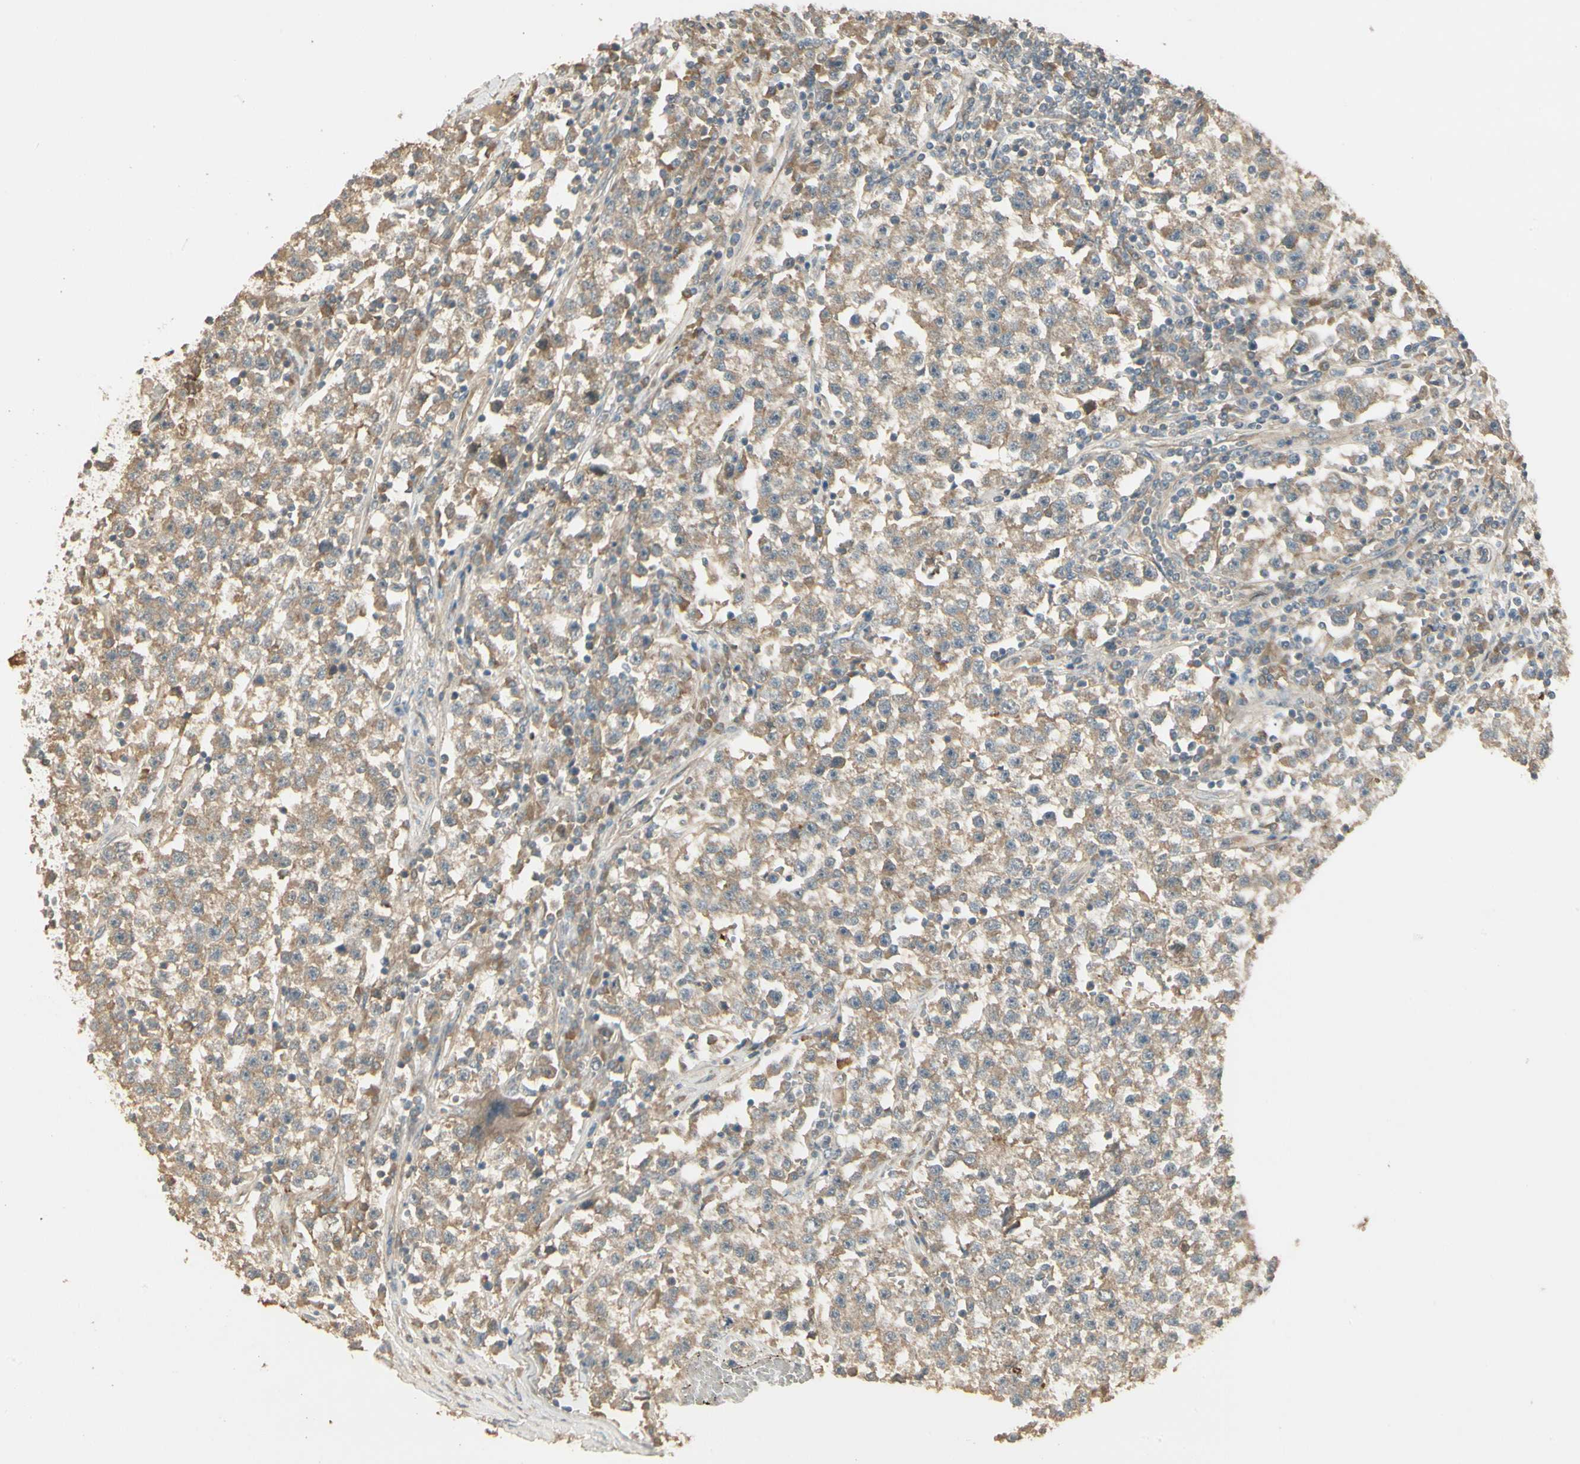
{"staining": {"intensity": "moderate", "quantity": ">75%", "location": "cytoplasmic/membranous"}, "tissue": "testis cancer", "cell_type": "Tumor cells", "image_type": "cancer", "snomed": [{"axis": "morphology", "description": "Seminoma, NOS"}, {"axis": "topography", "description": "Testis"}], "caption": "The immunohistochemical stain highlights moderate cytoplasmic/membranous staining in tumor cells of testis seminoma tissue.", "gene": "ACVR1", "patient": {"sex": "male", "age": 22}}